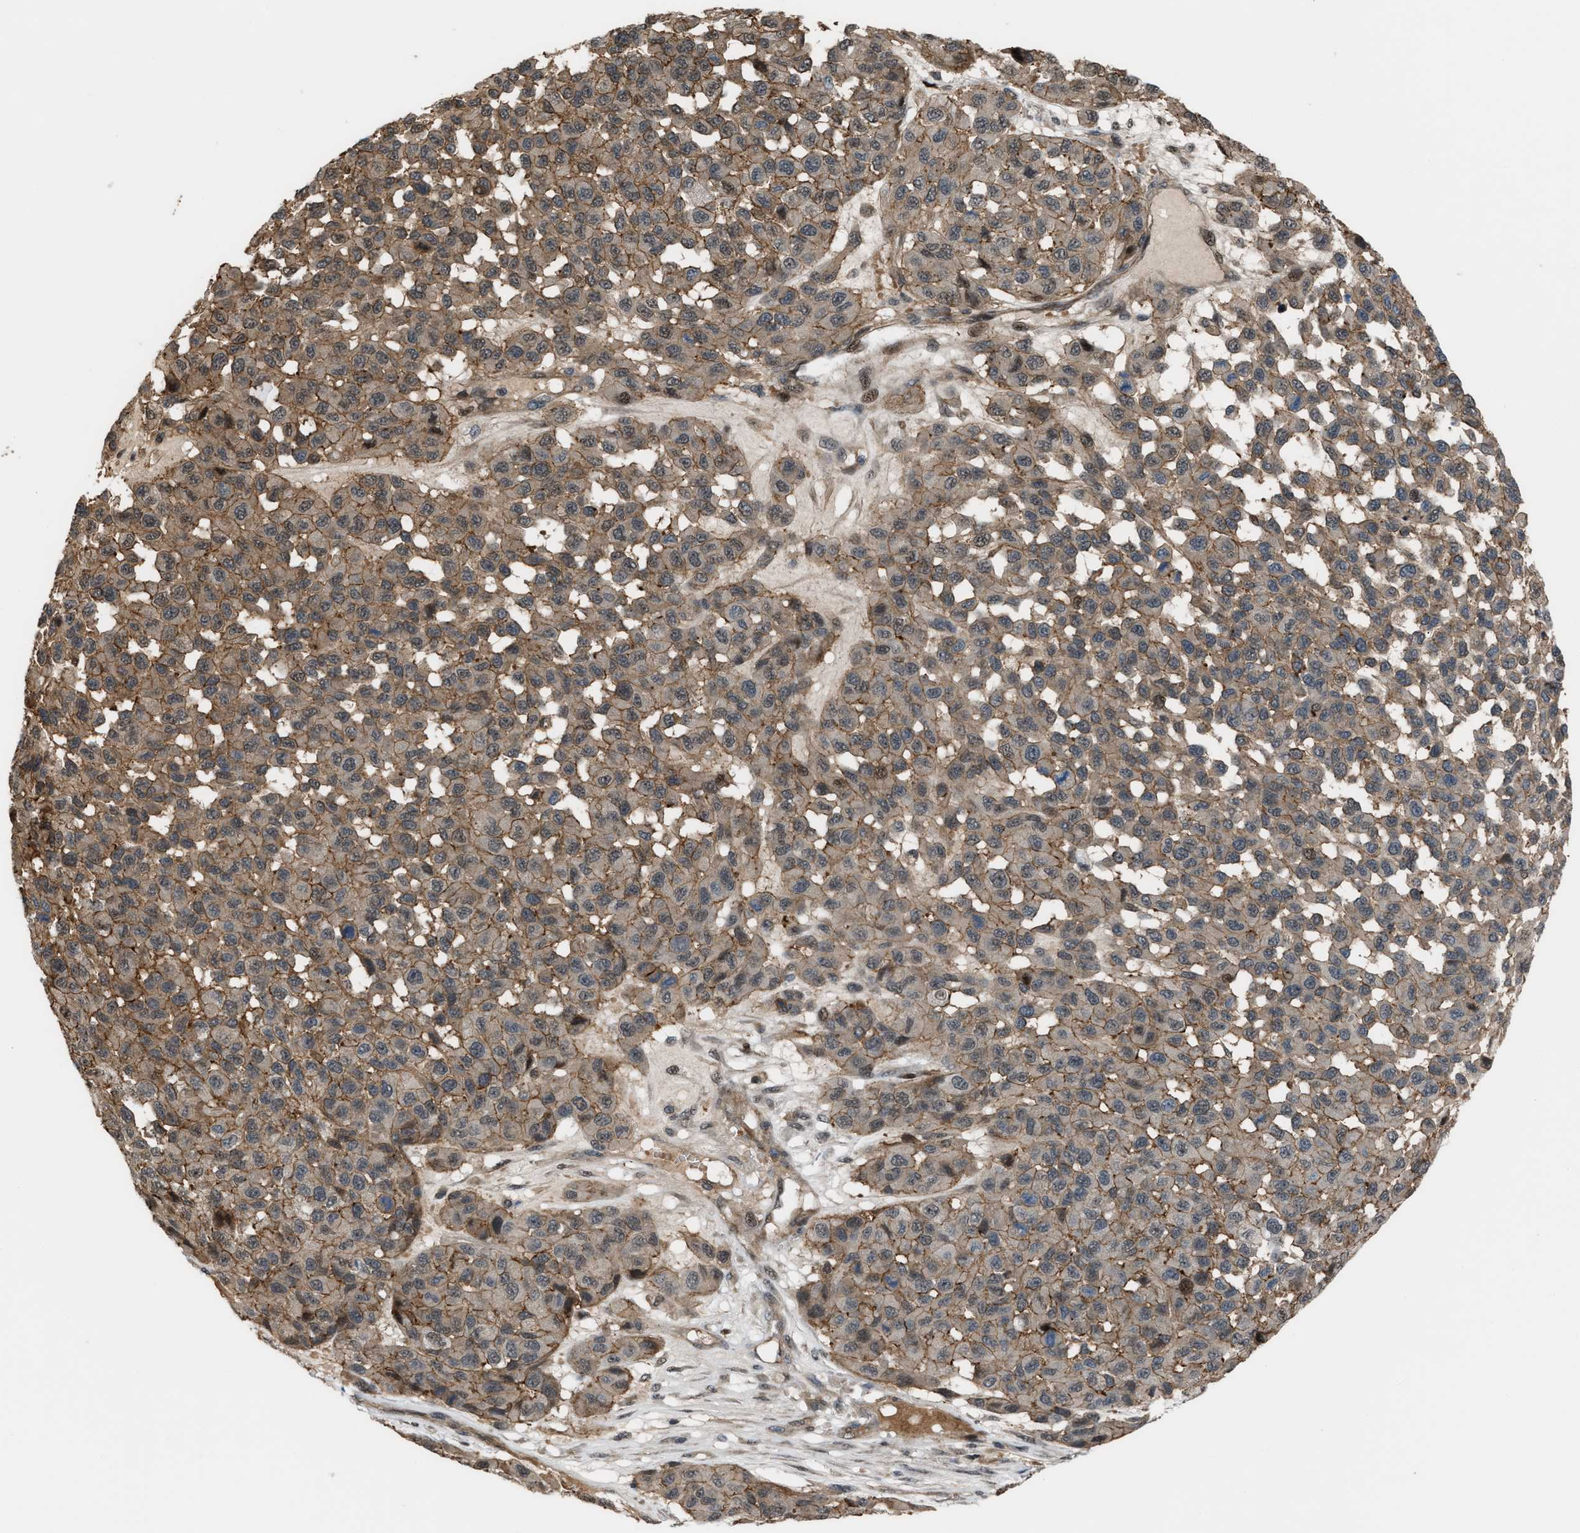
{"staining": {"intensity": "weak", "quantity": ">75%", "location": "cytoplasmic/membranous"}, "tissue": "melanoma", "cell_type": "Tumor cells", "image_type": "cancer", "snomed": [{"axis": "morphology", "description": "Malignant melanoma, NOS"}, {"axis": "topography", "description": "Skin"}], "caption": "Malignant melanoma tissue exhibits weak cytoplasmic/membranous staining in about >75% of tumor cells", "gene": "RFFL", "patient": {"sex": "male", "age": 62}}